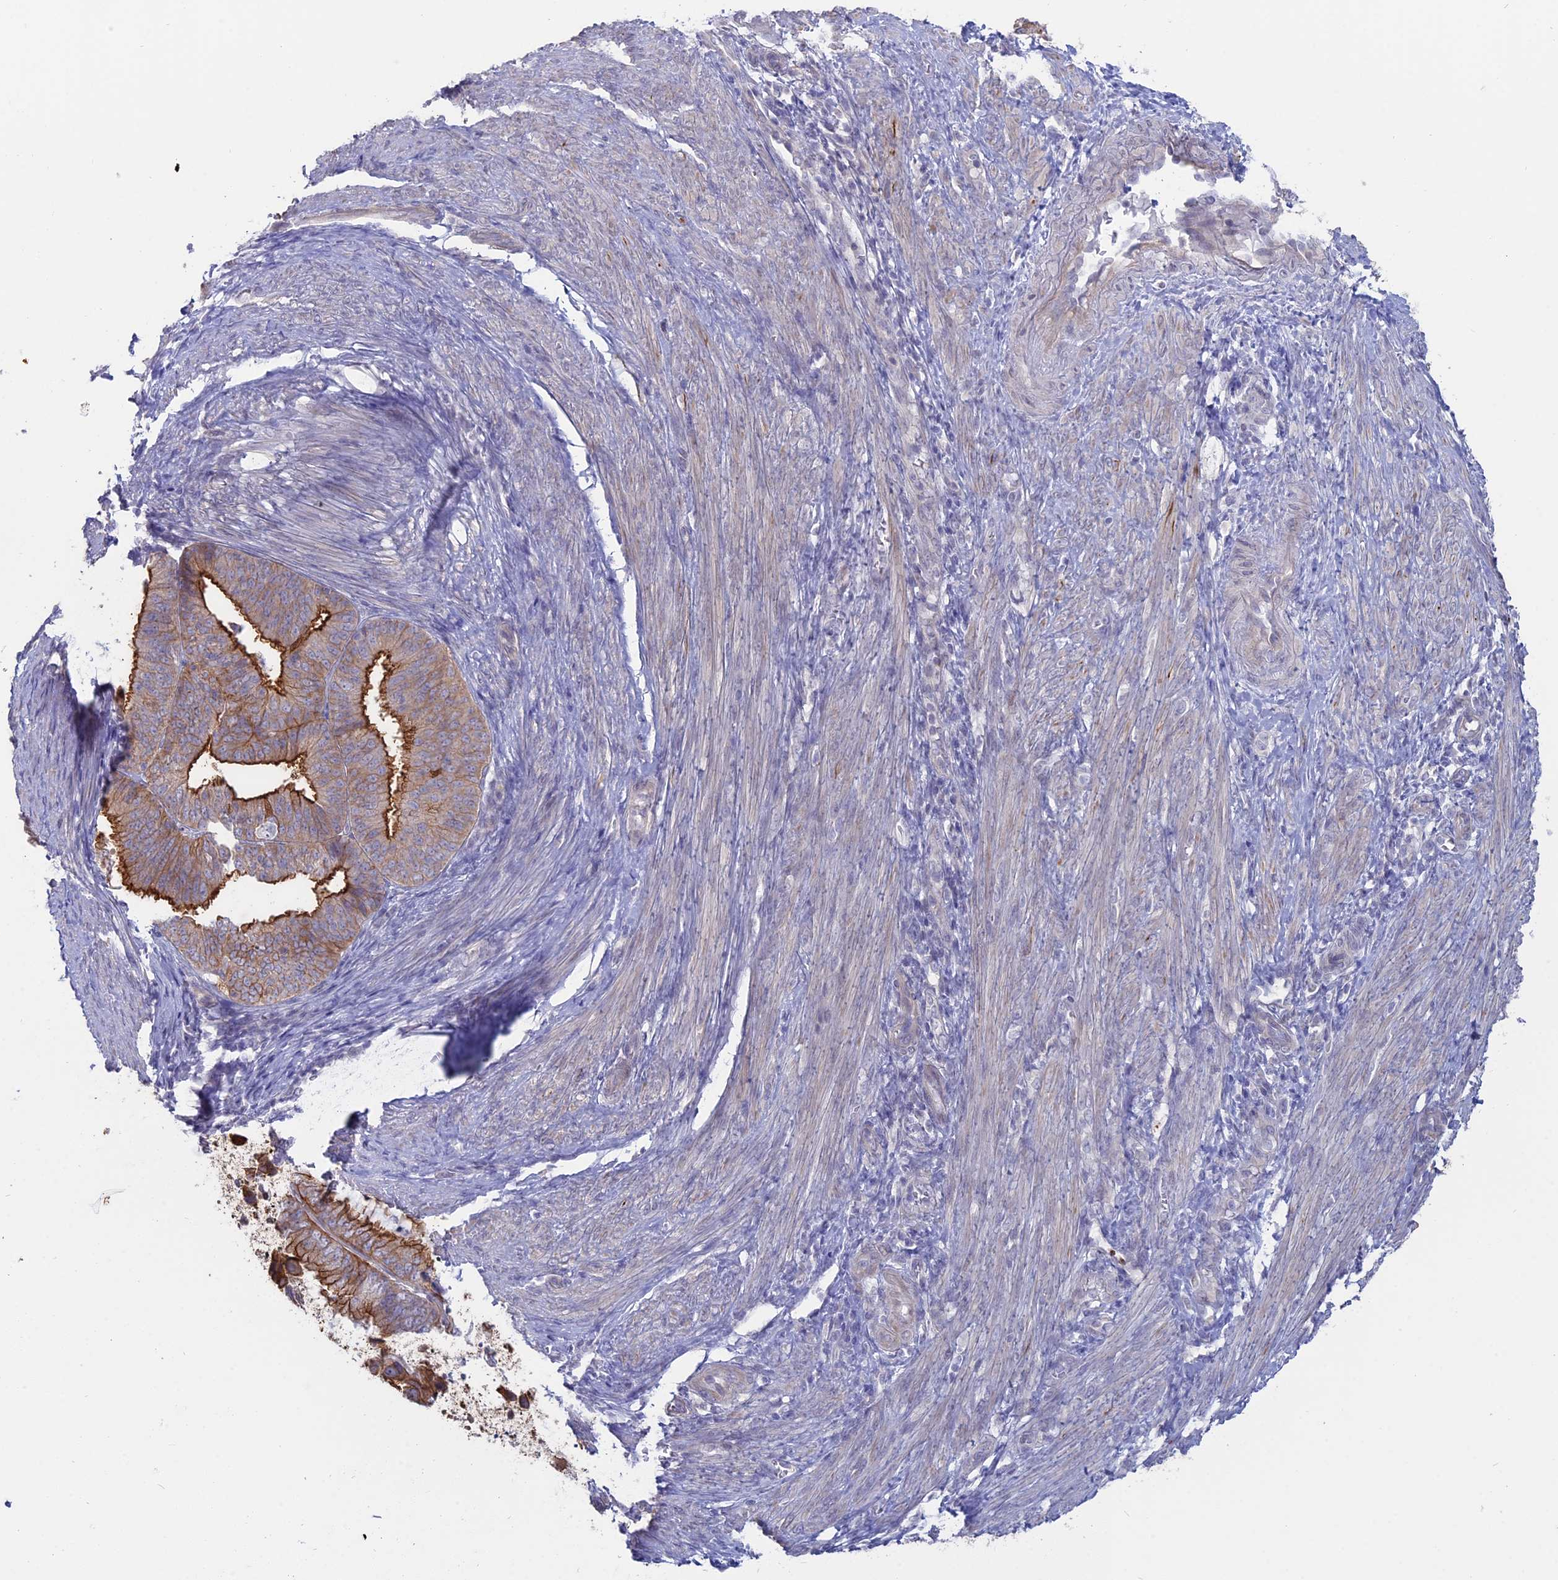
{"staining": {"intensity": "strong", "quantity": "25%-75%", "location": "cytoplasmic/membranous"}, "tissue": "endometrial cancer", "cell_type": "Tumor cells", "image_type": "cancer", "snomed": [{"axis": "morphology", "description": "Adenocarcinoma, NOS"}, {"axis": "topography", "description": "Endometrium"}], "caption": "Immunohistochemical staining of adenocarcinoma (endometrial) demonstrates strong cytoplasmic/membranous protein positivity in about 25%-75% of tumor cells. (DAB (3,3'-diaminobenzidine) IHC with brightfield microscopy, high magnification).", "gene": "MYO5B", "patient": {"sex": "female", "age": 51}}